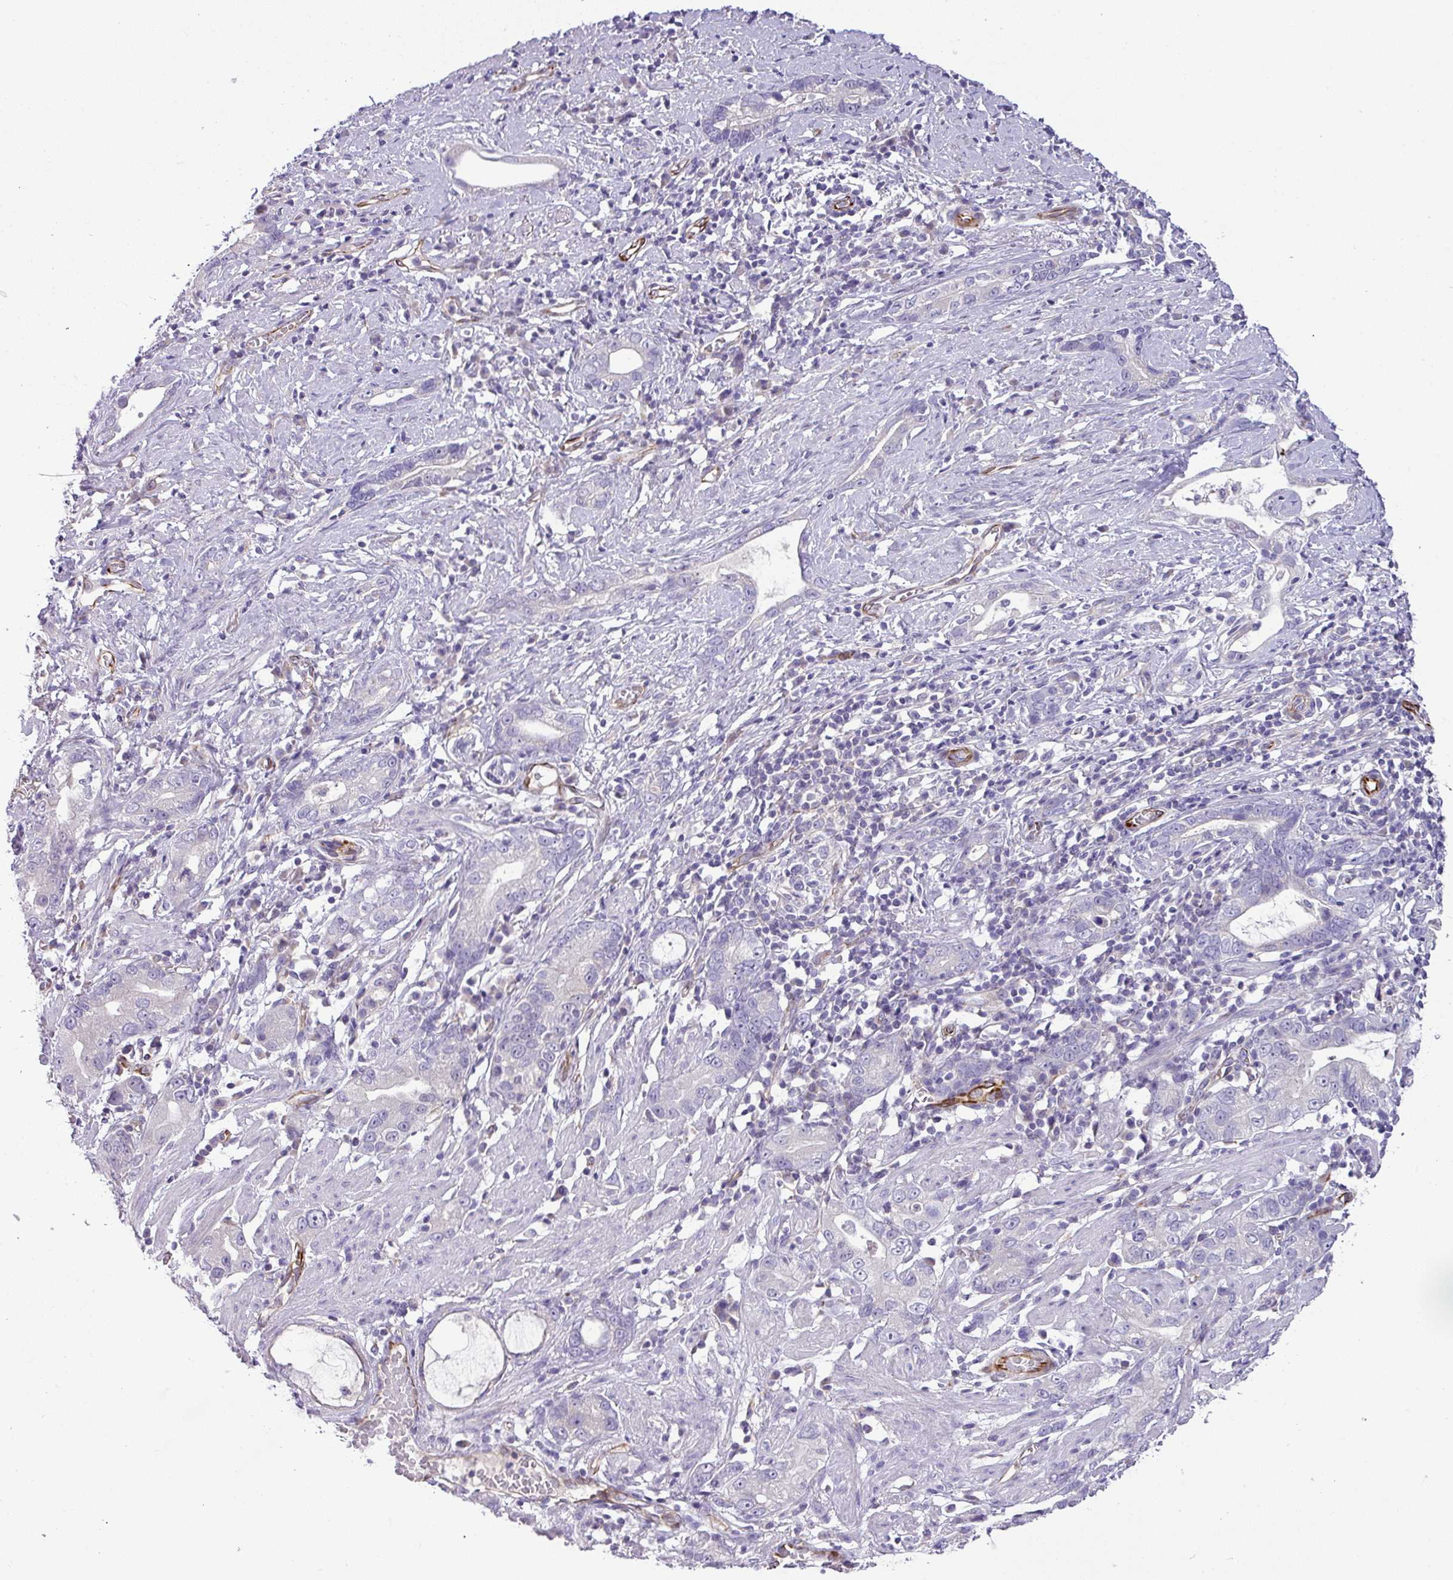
{"staining": {"intensity": "negative", "quantity": "none", "location": "none"}, "tissue": "stomach cancer", "cell_type": "Tumor cells", "image_type": "cancer", "snomed": [{"axis": "morphology", "description": "Adenocarcinoma, NOS"}, {"axis": "topography", "description": "Stomach"}], "caption": "Immunohistochemistry of human stomach cancer exhibits no positivity in tumor cells. The staining is performed using DAB (3,3'-diaminobenzidine) brown chromogen with nuclei counter-stained in using hematoxylin.", "gene": "ENSG00000273748", "patient": {"sex": "male", "age": 55}}